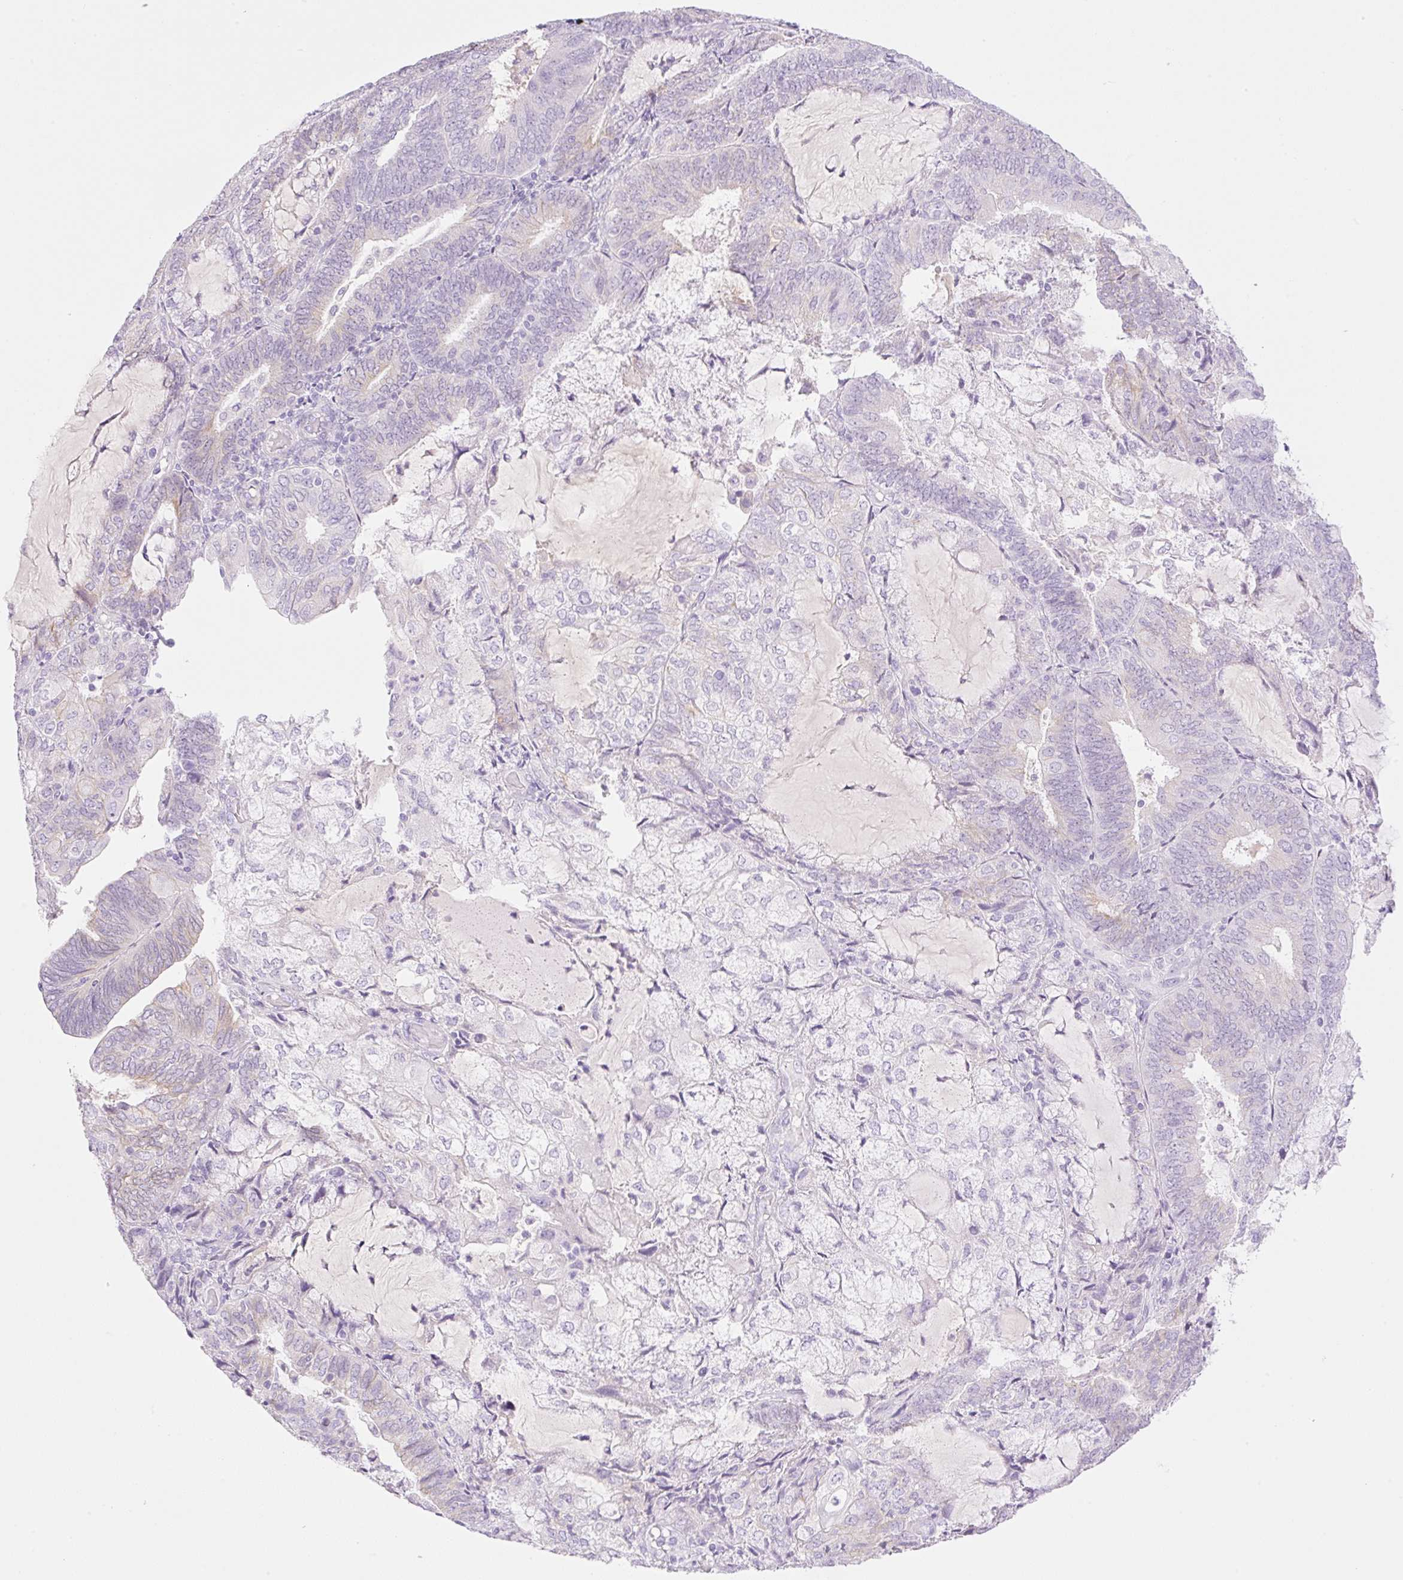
{"staining": {"intensity": "weak", "quantity": "<25%", "location": "cytoplasmic/membranous"}, "tissue": "endometrial cancer", "cell_type": "Tumor cells", "image_type": "cancer", "snomed": [{"axis": "morphology", "description": "Adenocarcinoma, NOS"}, {"axis": "topography", "description": "Endometrium"}], "caption": "Image shows no protein expression in tumor cells of adenocarcinoma (endometrial) tissue. (Brightfield microscopy of DAB (3,3'-diaminobenzidine) IHC at high magnification).", "gene": "PALM3", "patient": {"sex": "female", "age": 81}}